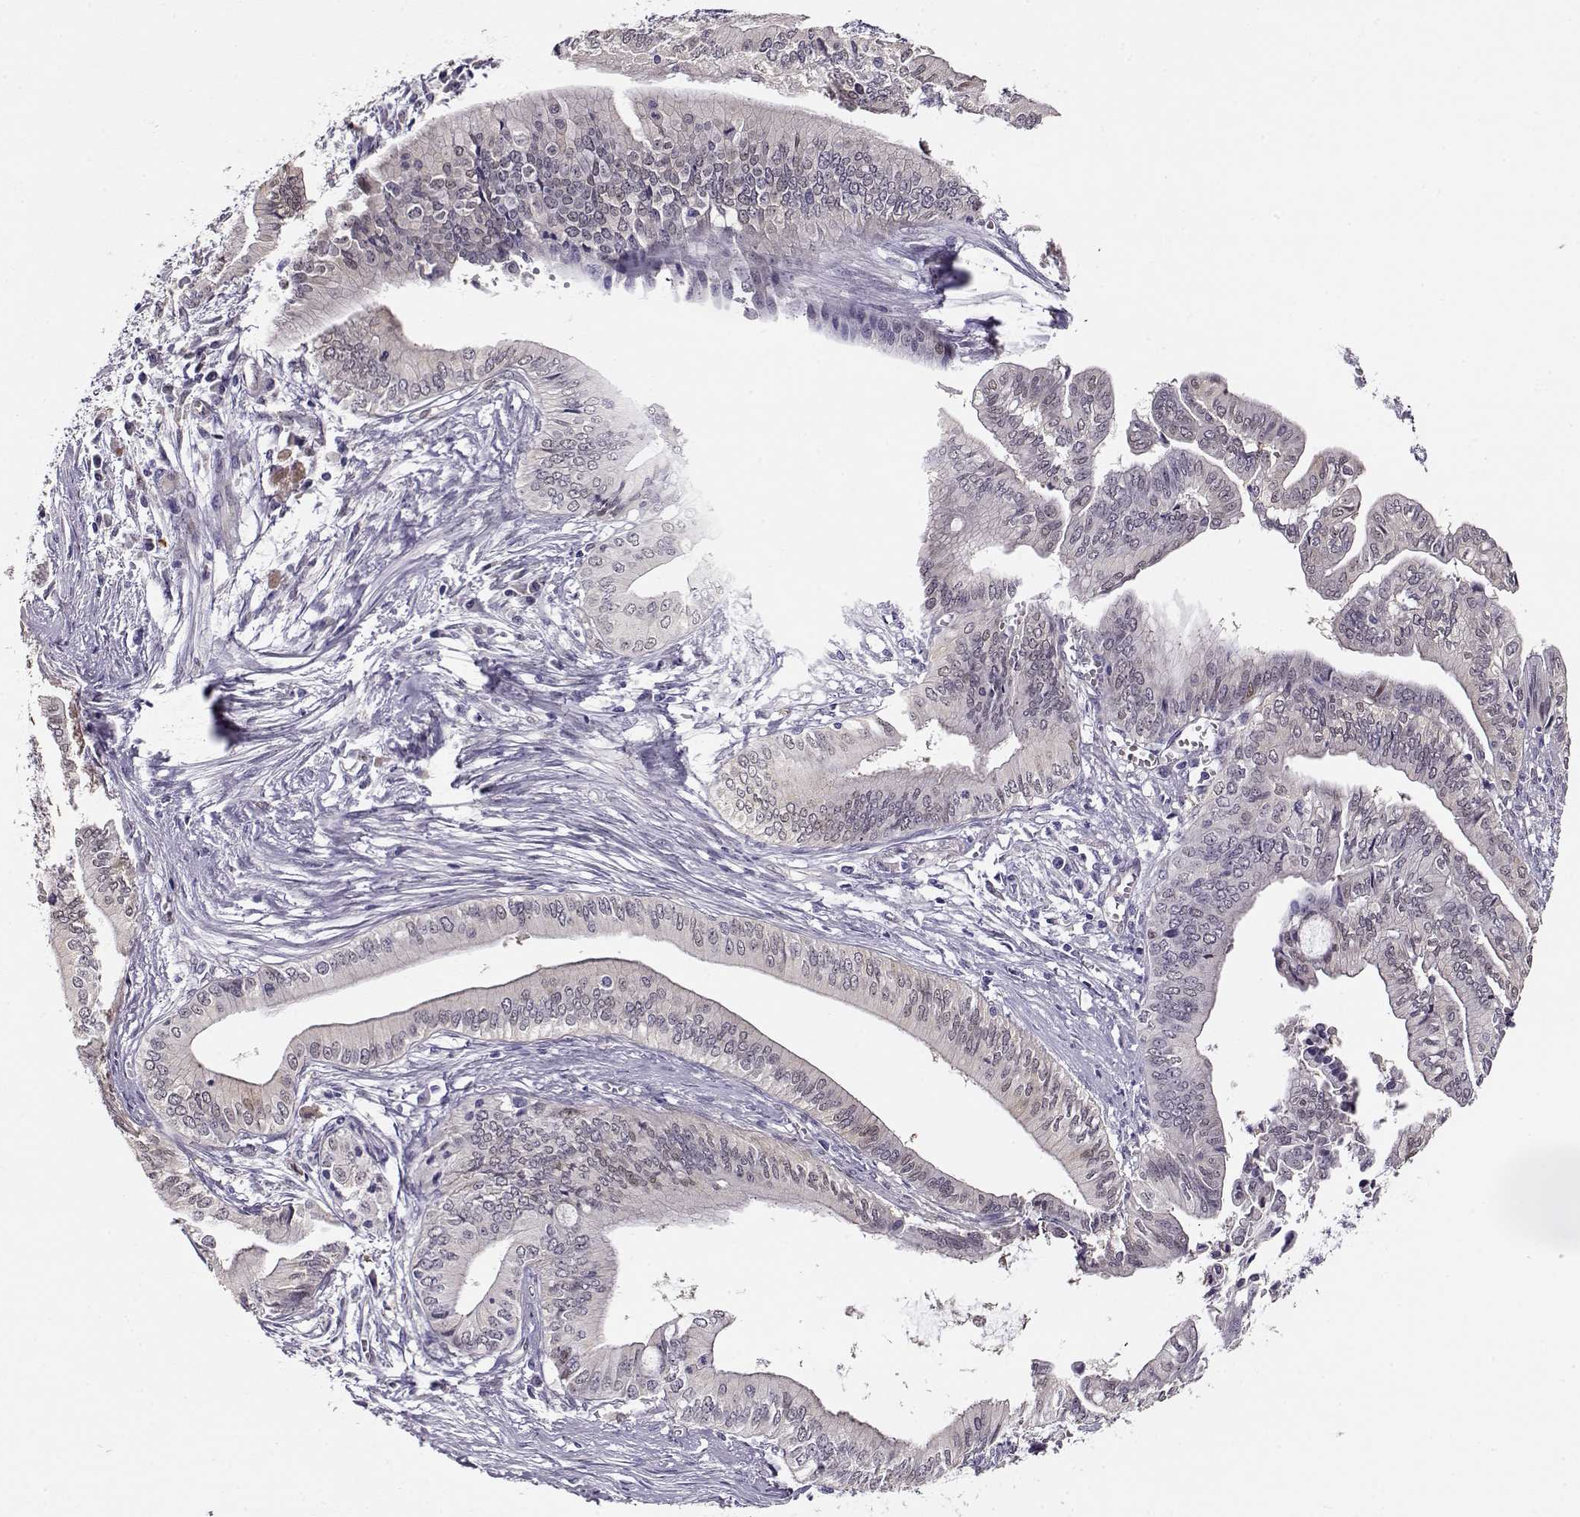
{"staining": {"intensity": "negative", "quantity": "none", "location": "none"}, "tissue": "pancreatic cancer", "cell_type": "Tumor cells", "image_type": "cancer", "snomed": [{"axis": "morphology", "description": "Adenocarcinoma, NOS"}, {"axis": "topography", "description": "Pancreas"}], "caption": "Immunohistochemistry of human pancreatic cancer shows no expression in tumor cells.", "gene": "CCR8", "patient": {"sex": "female", "age": 61}}